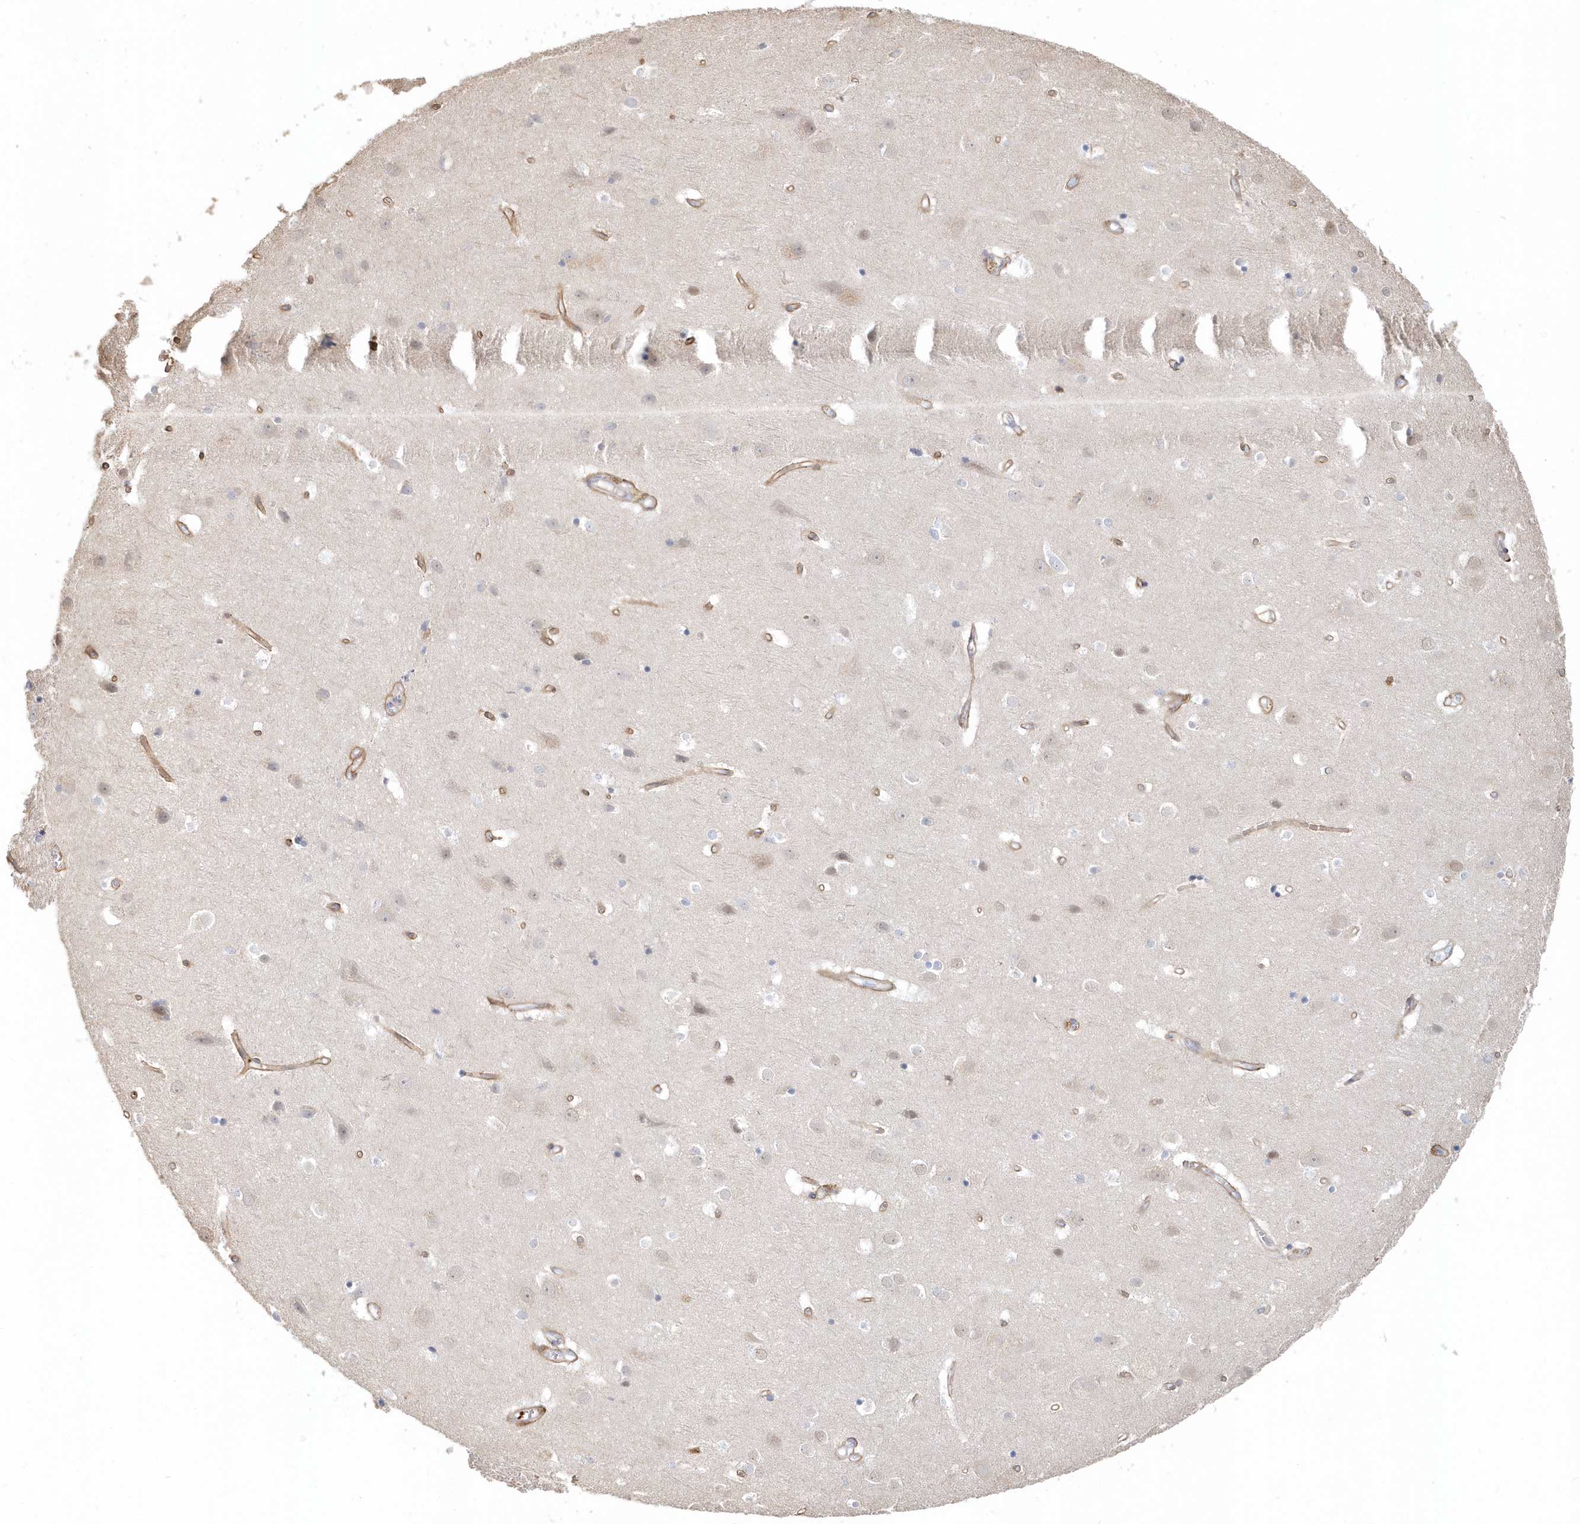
{"staining": {"intensity": "moderate", "quantity": ">75%", "location": "cytoplasmic/membranous"}, "tissue": "cerebral cortex", "cell_type": "Endothelial cells", "image_type": "normal", "snomed": [{"axis": "morphology", "description": "Normal tissue, NOS"}, {"axis": "topography", "description": "Cerebral cortex"}], "caption": "High-magnification brightfield microscopy of unremarkable cerebral cortex stained with DAB (brown) and counterstained with hematoxylin (blue). endothelial cells exhibit moderate cytoplasmic/membranous expression is identified in about>75% of cells.", "gene": "MMRN1", "patient": {"sex": "male", "age": 54}}